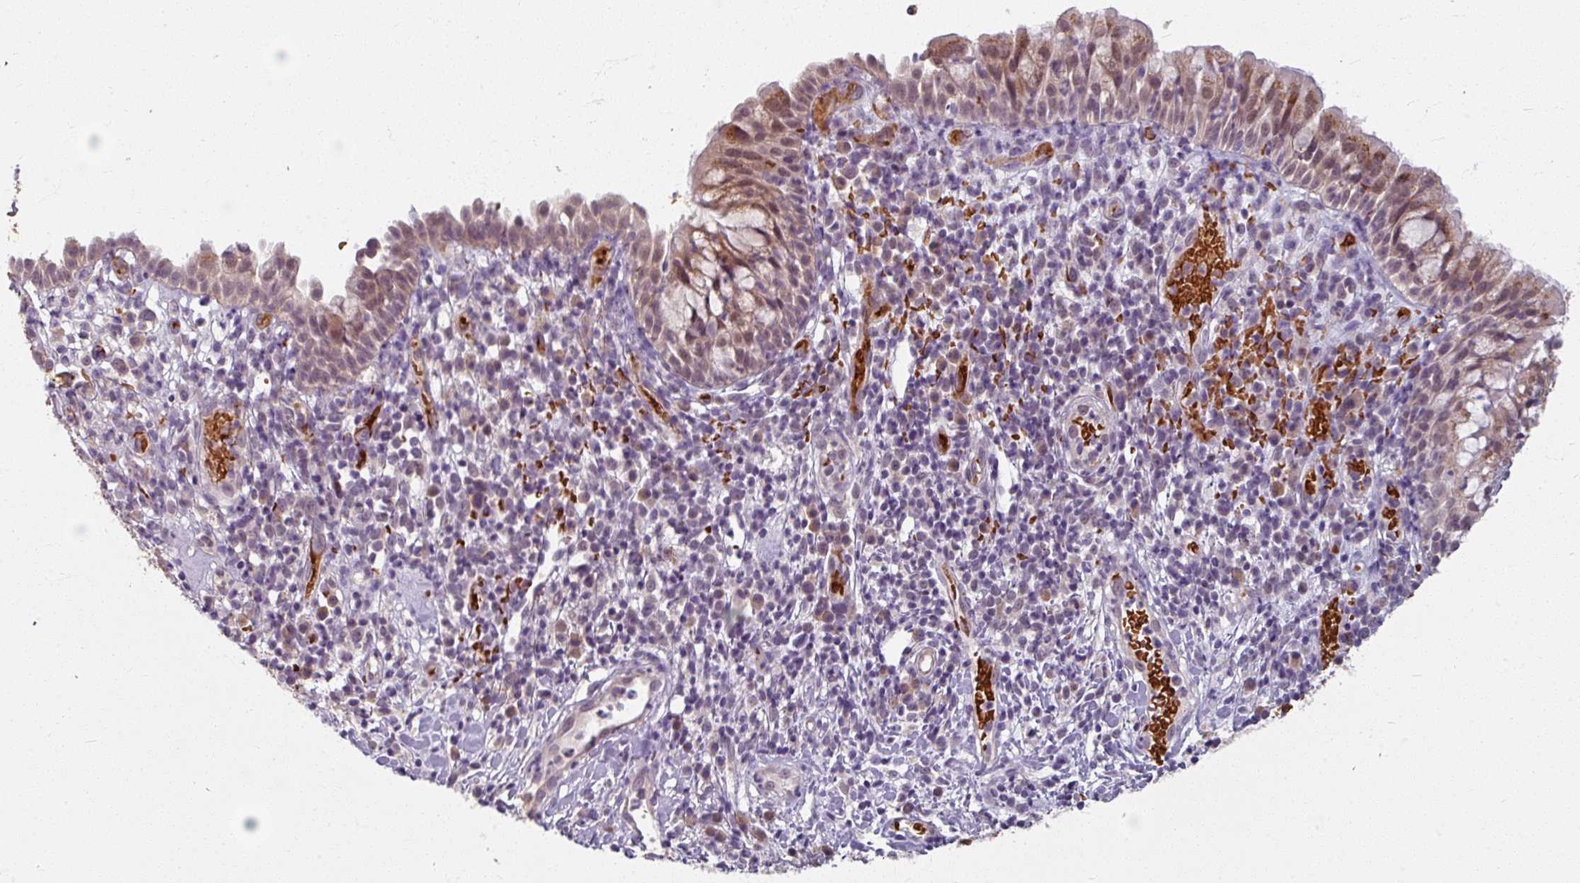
{"staining": {"intensity": "weak", "quantity": ">75%", "location": "cytoplasmic/membranous,nuclear"}, "tissue": "nasopharynx", "cell_type": "Respiratory epithelial cells", "image_type": "normal", "snomed": [{"axis": "morphology", "description": "Normal tissue, NOS"}, {"axis": "topography", "description": "Nasopharynx"}], "caption": "Immunohistochemistry (IHC) (DAB) staining of benign human nasopharynx demonstrates weak cytoplasmic/membranous,nuclear protein staining in approximately >75% of respiratory epithelial cells.", "gene": "KMT5C", "patient": {"sex": "male", "age": 65}}